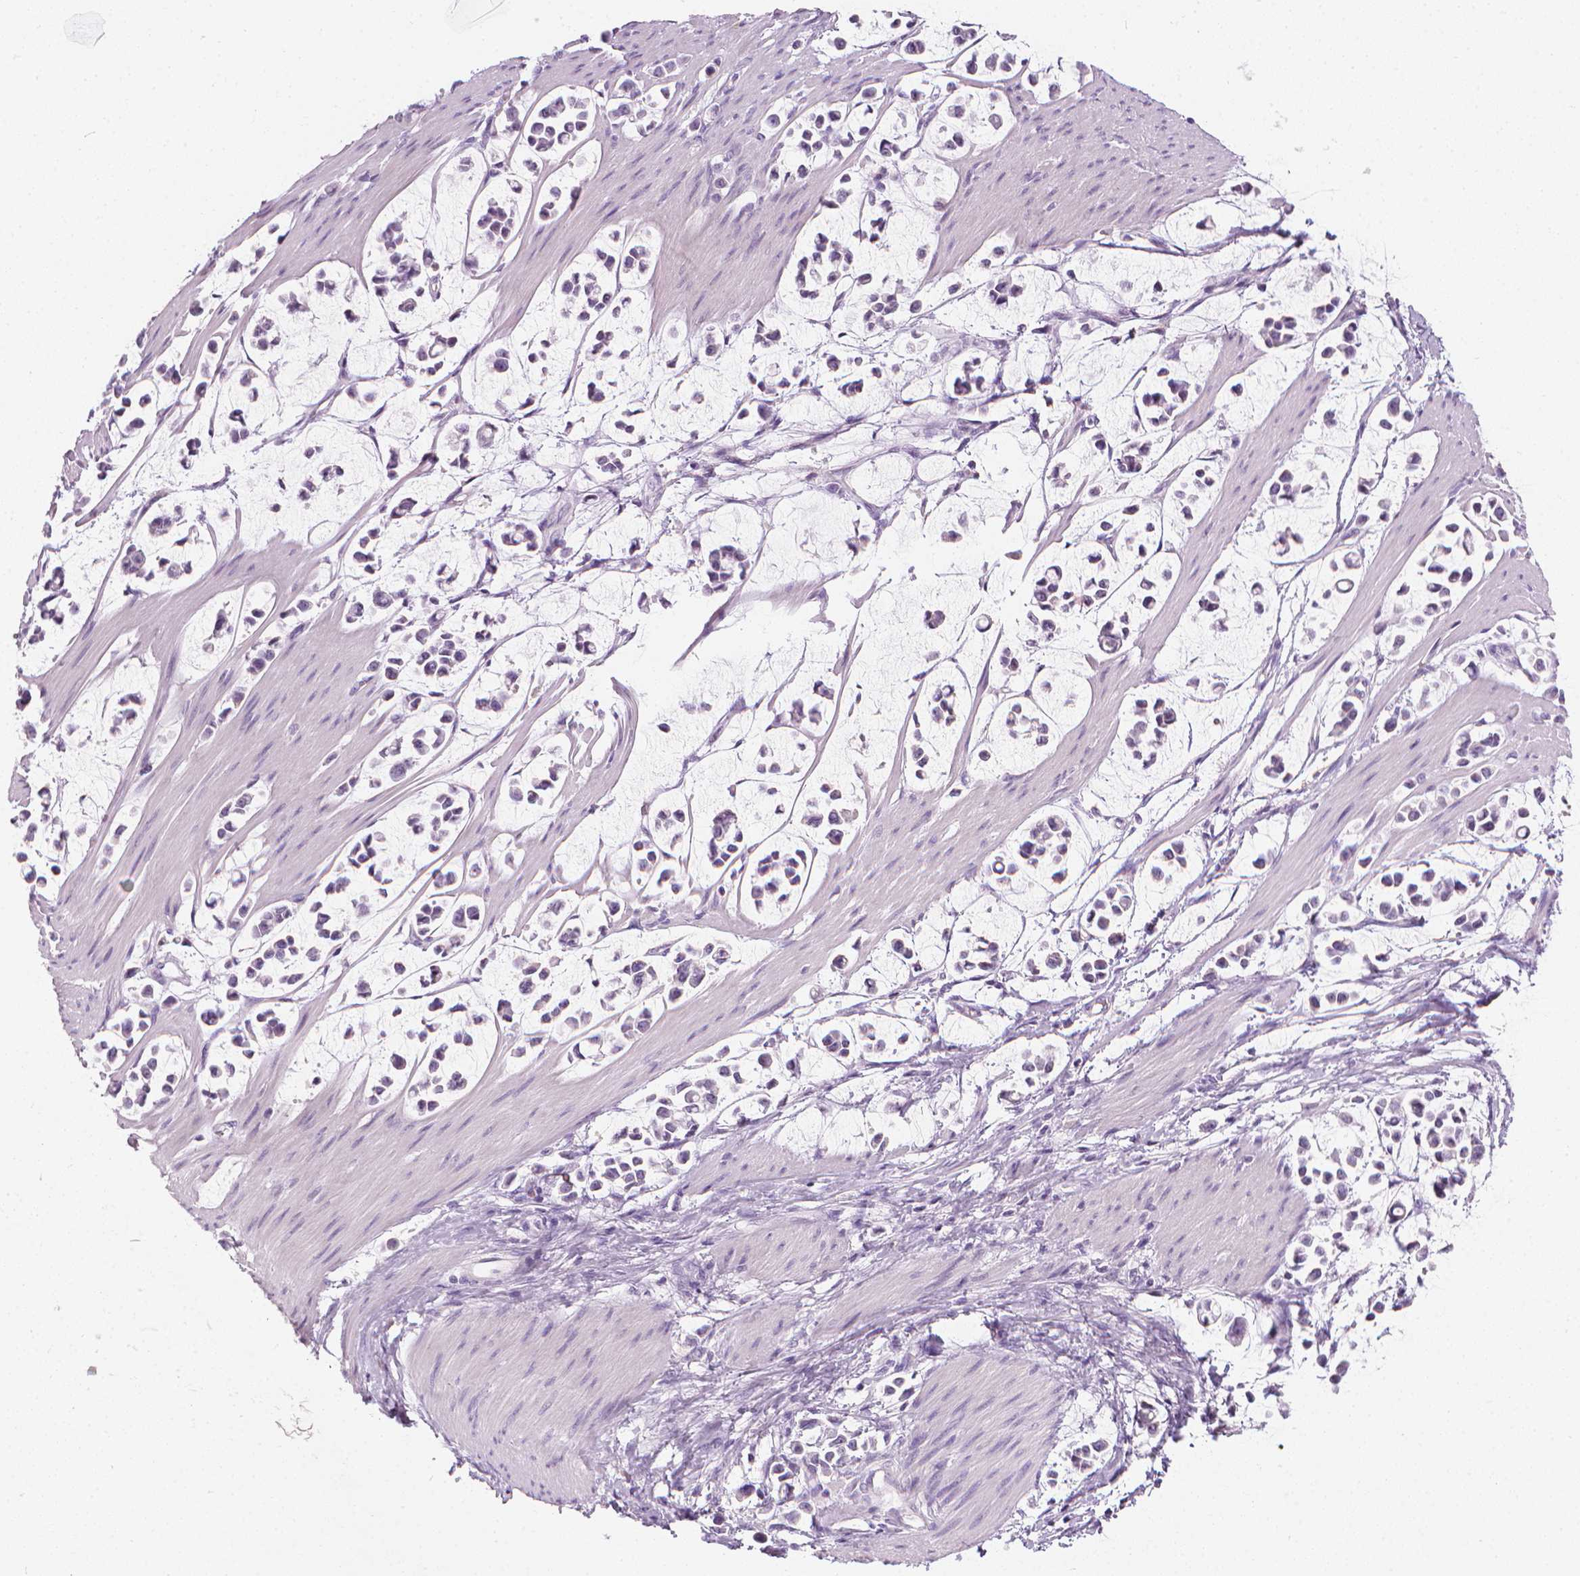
{"staining": {"intensity": "negative", "quantity": "none", "location": "none"}, "tissue": "stomach cancer", "cell_type": "Tumor cells", "image_type": "cancer", "snomed": [{"axis": "morphology", "description": "Adenocarcinoma, NOS"}, {"axis": "topography", "description": "Stomach"}], "caption": "Immunohistochemistry (IHC) histopathology image of neoplastic tissue: adenocarcinoma (stomach) stained with DAB (3,3'-diaminobenzidine) displays no significant protein staining in tumor cells.", "gene": "DCAF8L1", "patient": {"sex": "male", "age": 82}}